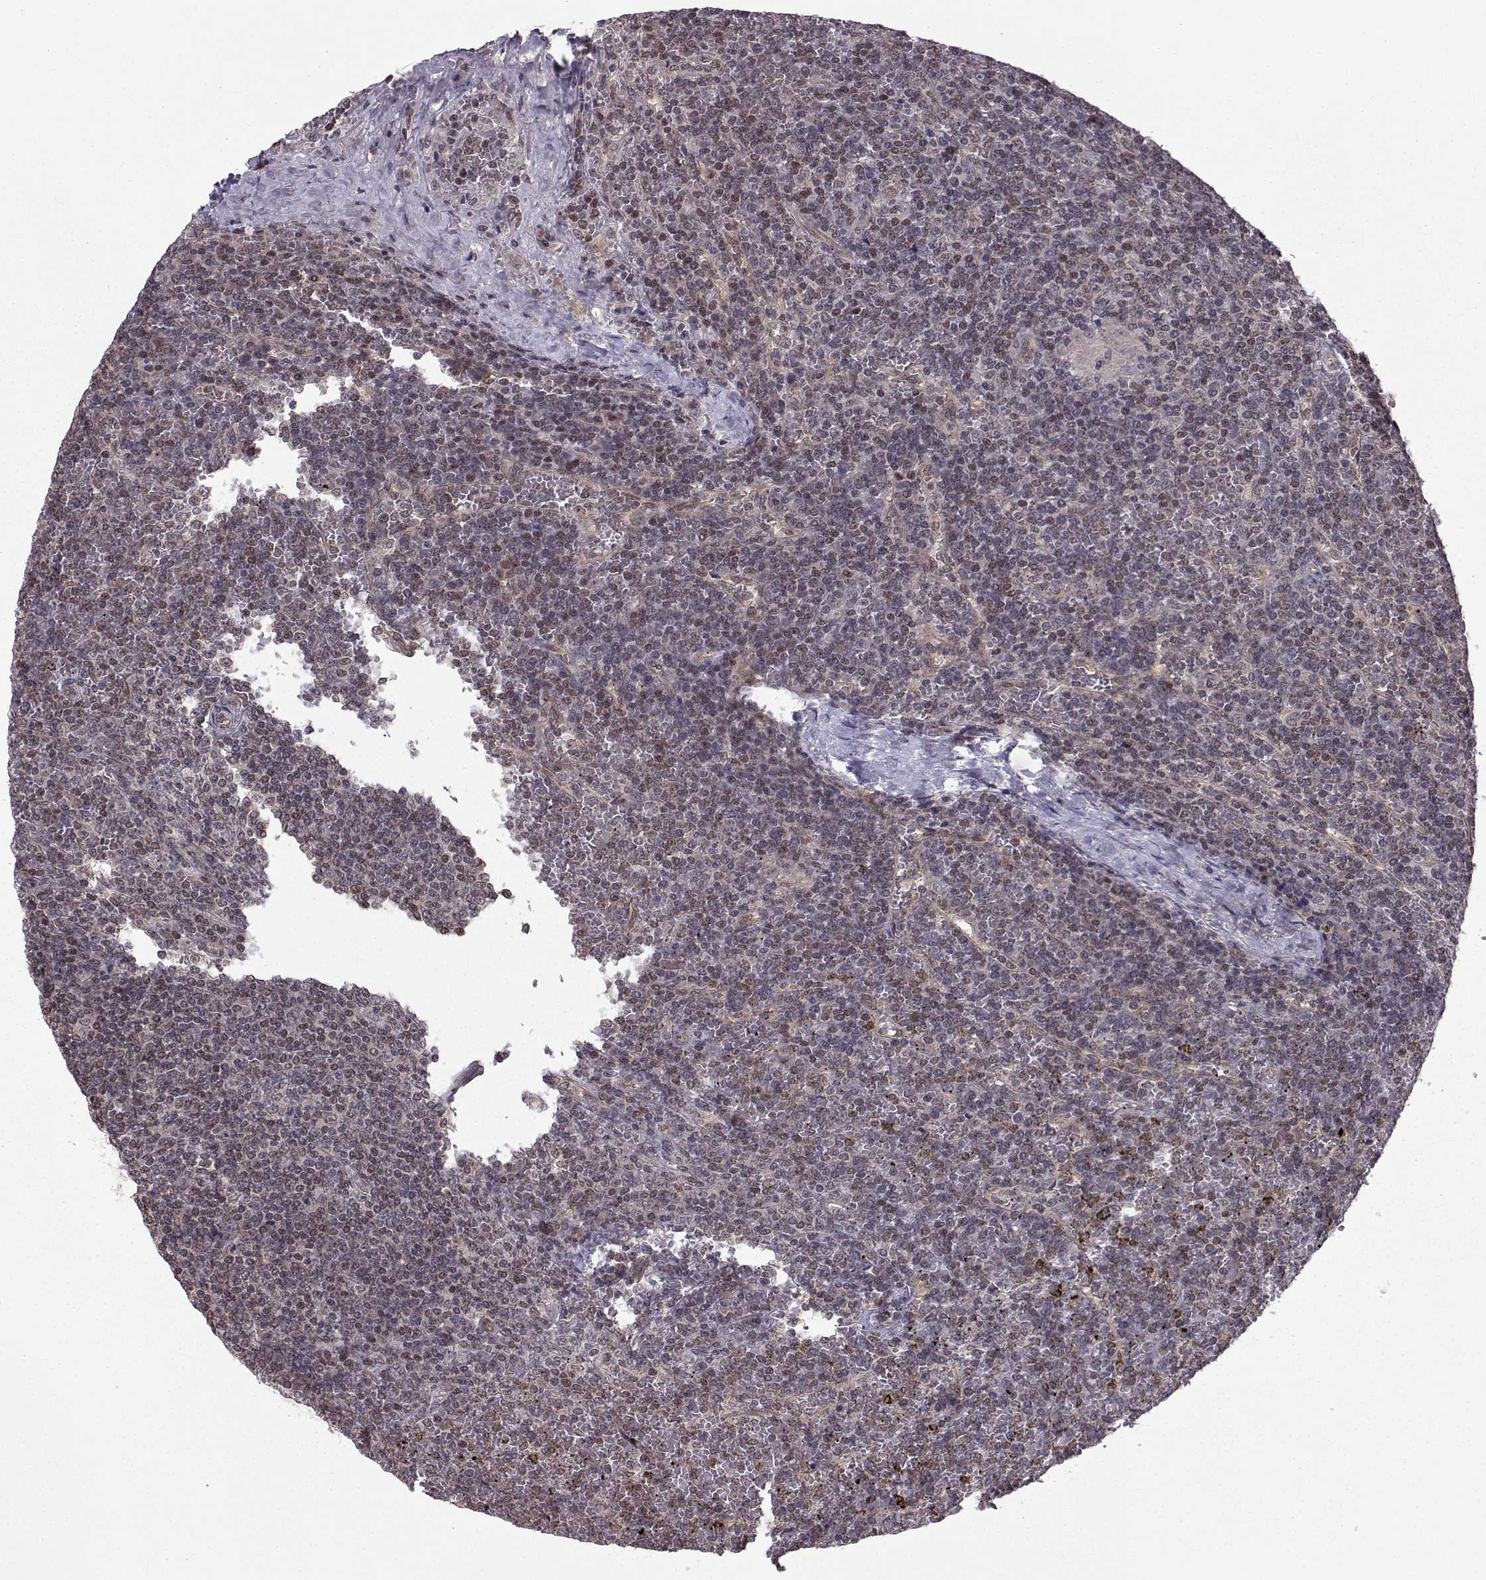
{"staining": {"intensity": "negative", "quantity": "none", "location": "none"}, "tissue": "lymphoma", "cell_type": "Tumor cells", "image_type": "cancer", "snomed": [{"axis": "morphology", "description": "Malignant lymphoma, non-Hodgkin's type, Low grade"}, {"axis": "topography", "description": "Spleen"}], "caption": "Immunohistochemistry (IHC) of malignant lymphoma, non-Hodgkin's type (low-grade) shows no expression in tumor cells.", "gene": "PKN2", "patient": {"sex": "female", "age": 19}}